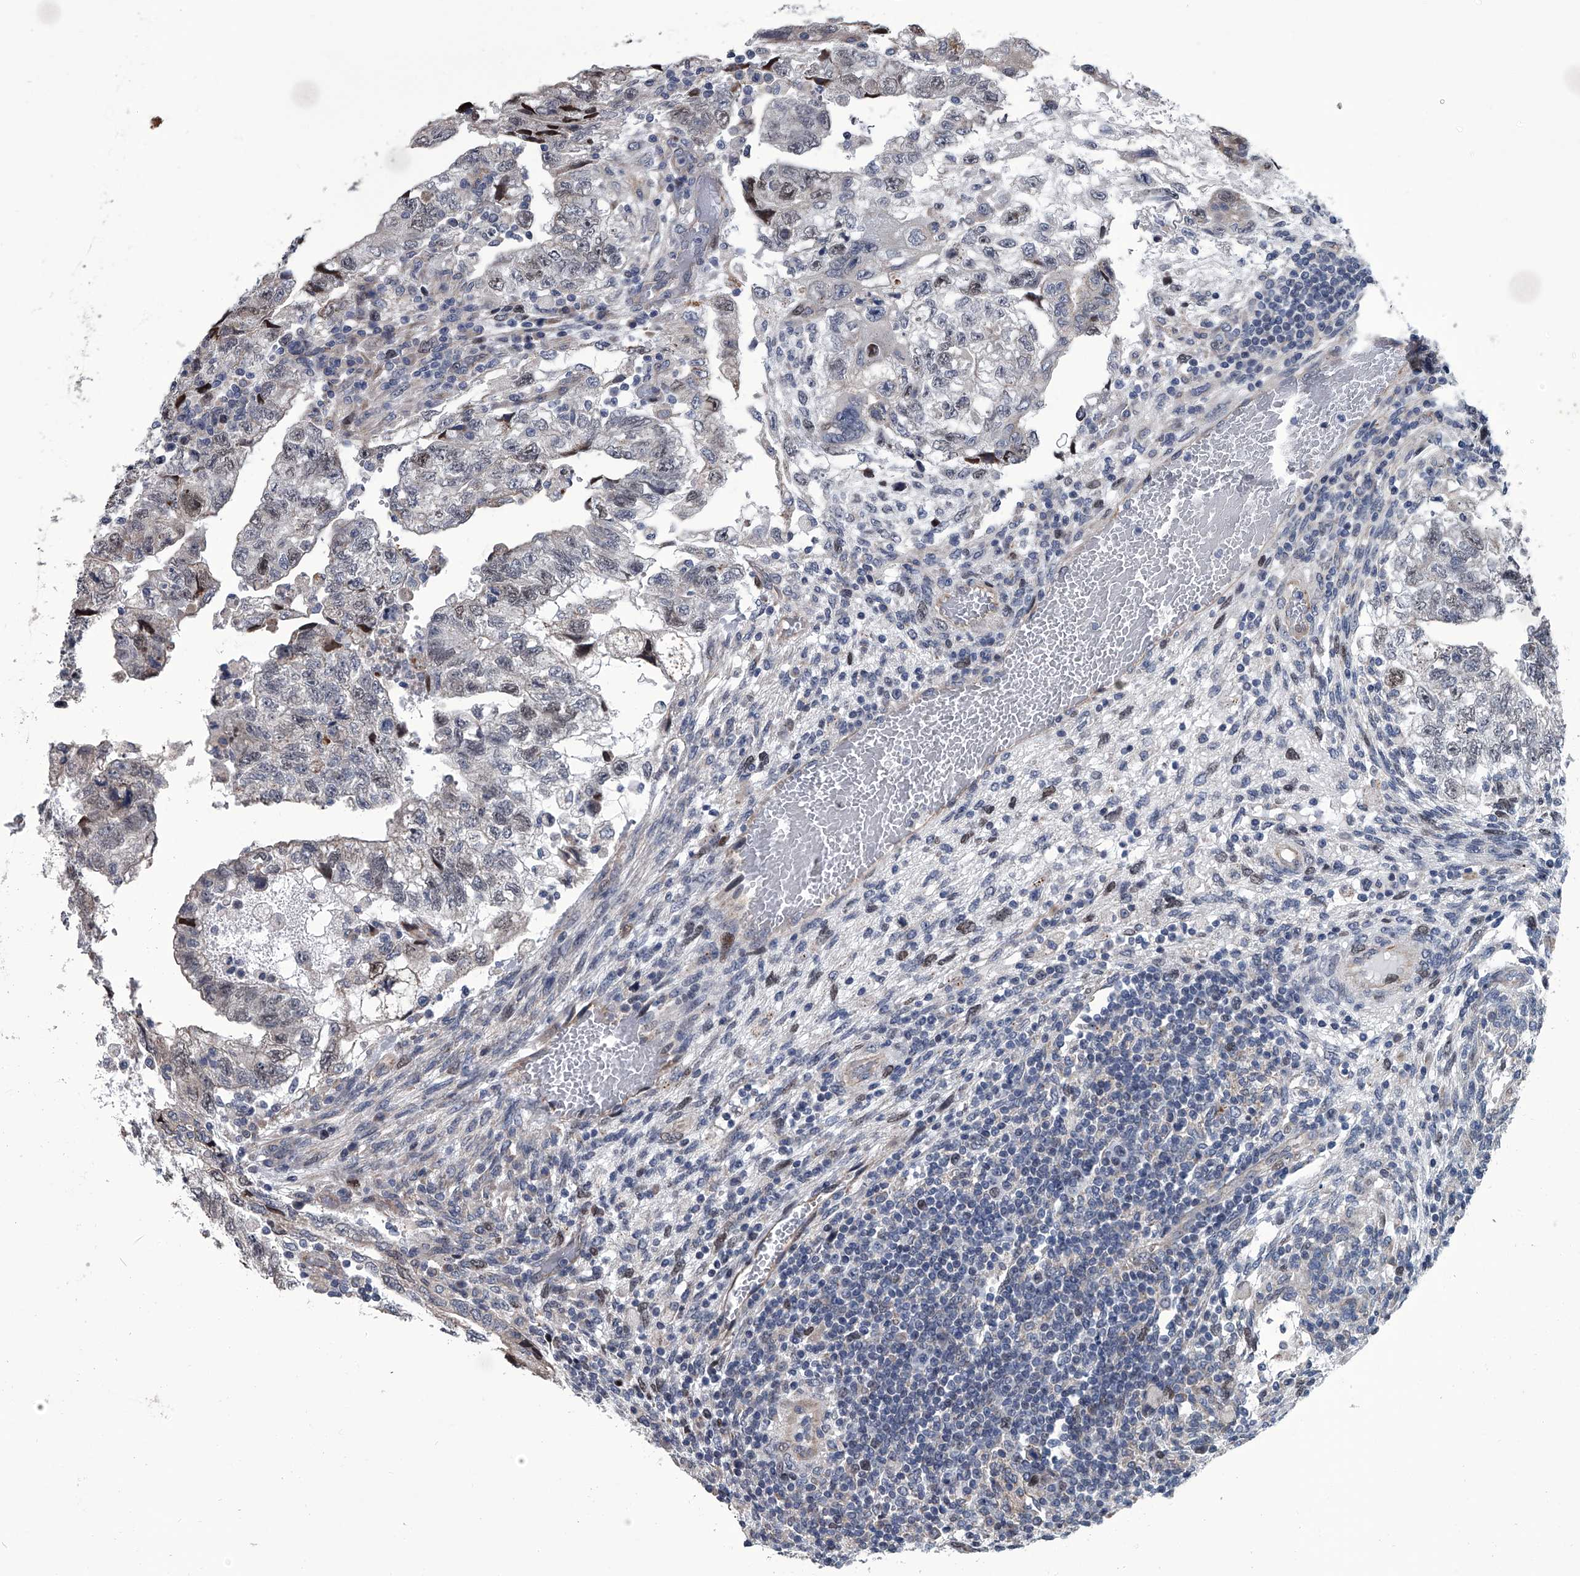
{"staining": {"intensity": "weak", "quantity": "<25%", "location": "nuclear"}, "tissue": "testis cancer", "cell_type": "Tumor cells", "image_type": "cancer", "snomed": [{"axis": "morphology", "description": "Carcinoma, Embryonal, NOS"}, {"axis": "topography", "description": "Testis"}], "caption": "DAB (3,3'-diaminobenzidine) immunohistochemical staining of human testis cancer exhibits no significant expression in tumor cells.", "gene": "ABCG1", "patient": {"sex": "male", "age": 36}}